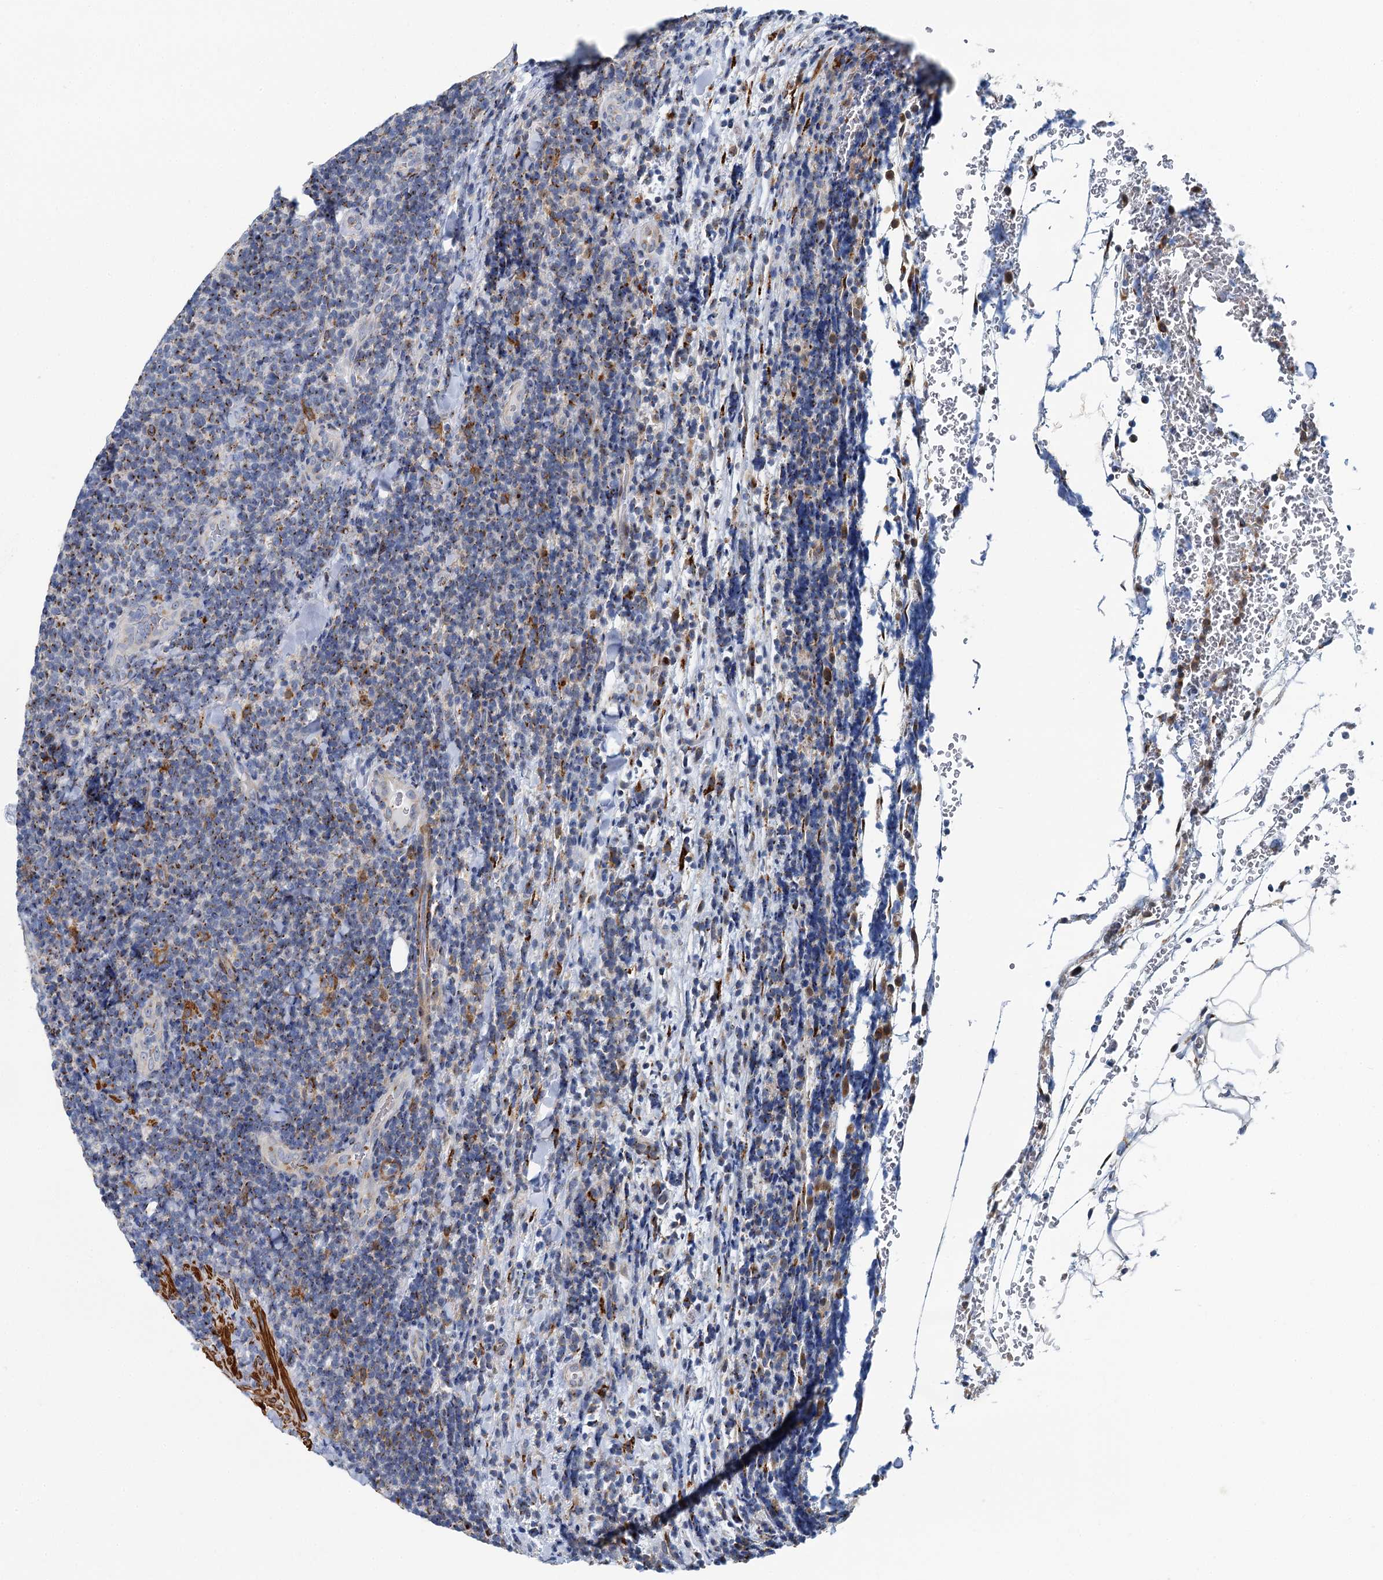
{"staining": {"intensity": "strong", "quantity": "25%-75%", "location": "cytoplasmic/membranous"}, "tissue": "lymphoma", "cell_type": "Tumor cells", "image_type": "cancer", "snomed": [{"axis": "morphology", "description": "Malignant lymphoma, non-Hodgkin's type, Low grade"}, {"axis": "topography", "description": "Lymph node"}], "caption": "Tumor cells reveal high levels of strong cytoplasmic/membranous staining in about 25%-75% of cells in lymphoma.", "gene": "BET1L", "patient": {"sex": "male", "age": 66}}